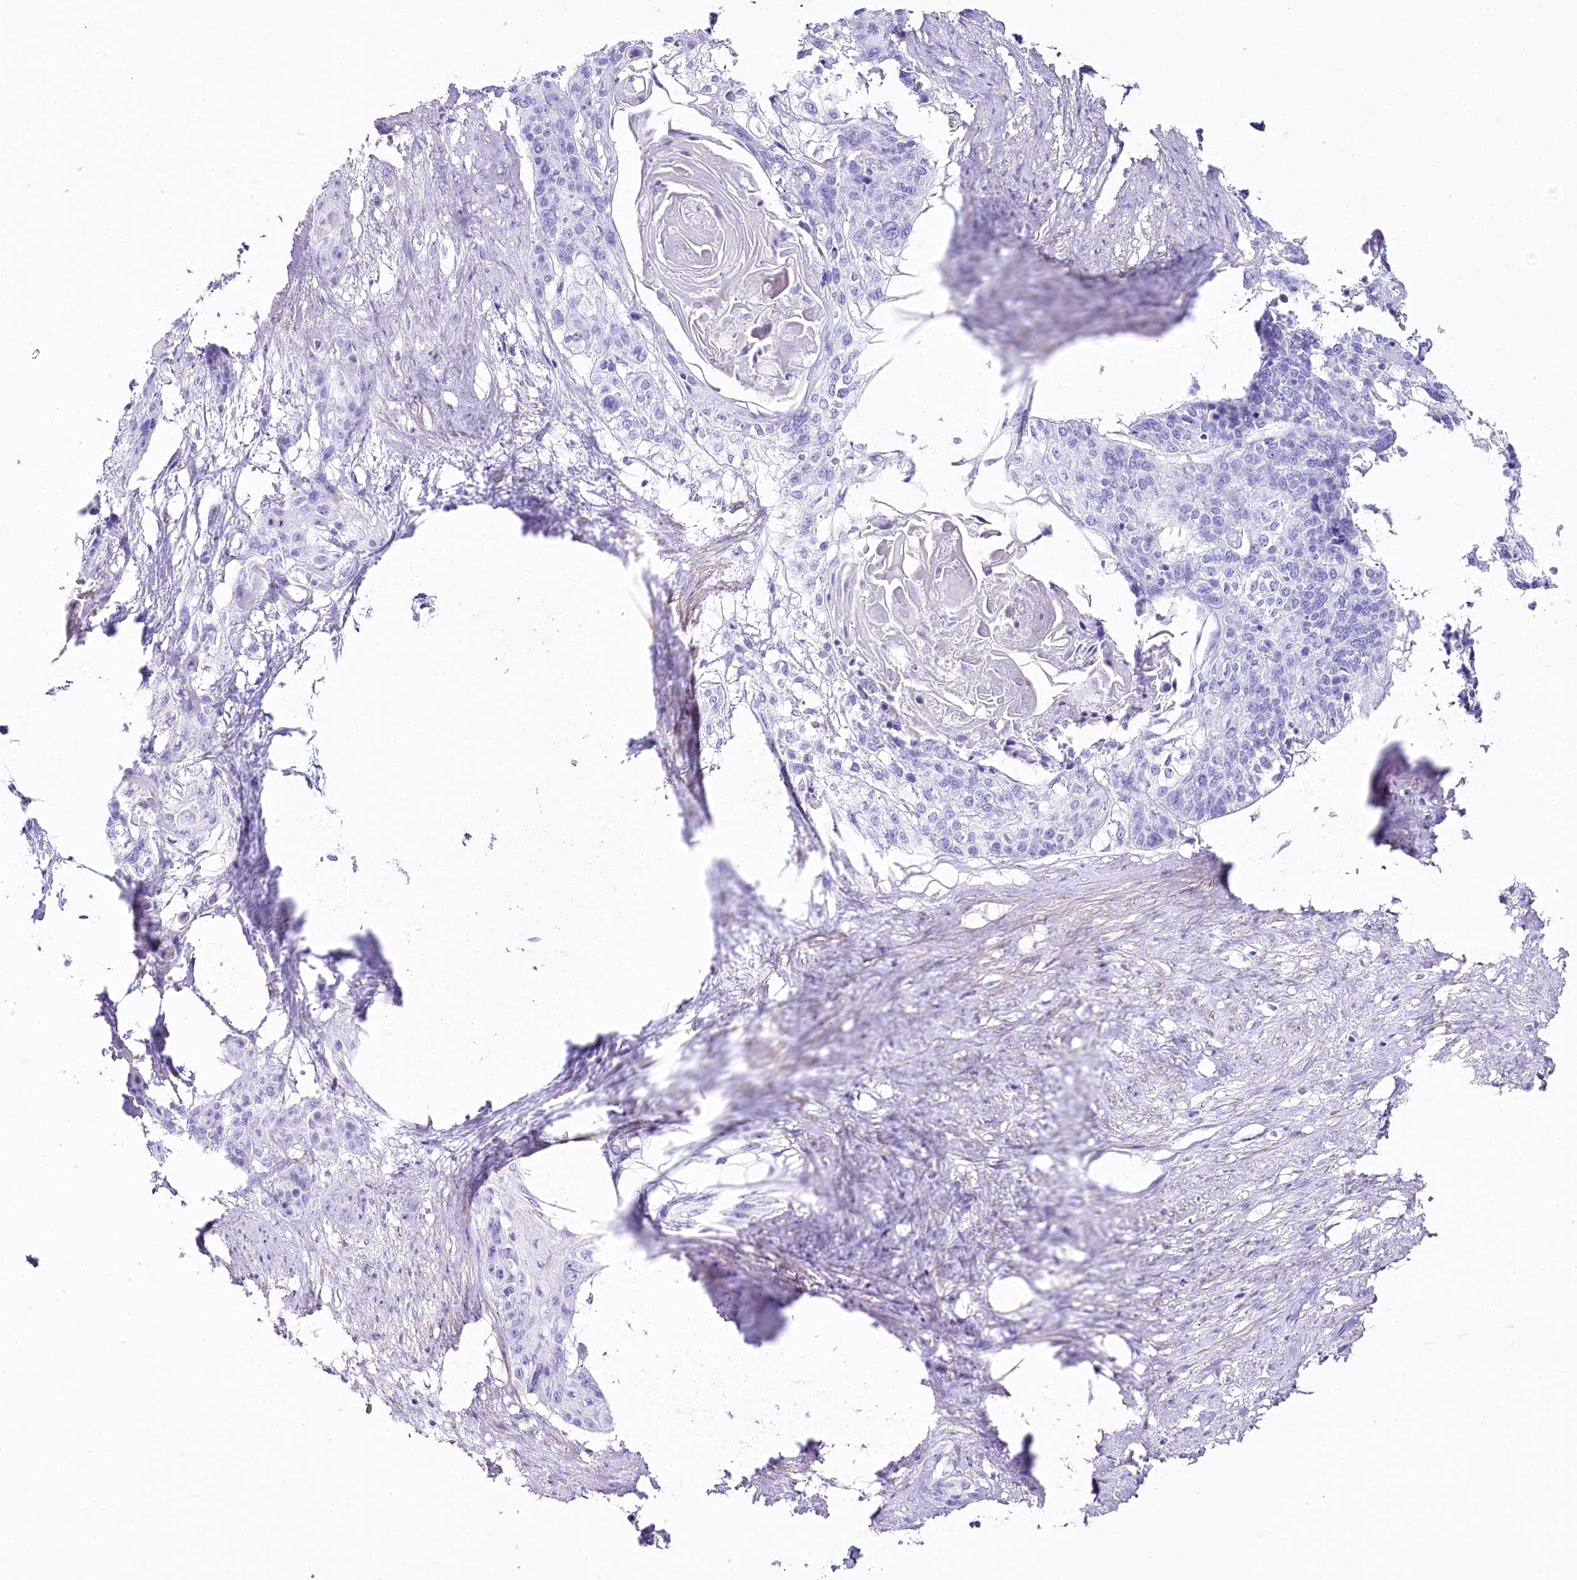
{"staining": {"intensity": "negative", "quantity": "none", "location": "none"}, "tissue": "cervical cancer", "cell_type": "Tumor cells", "image_type": "cancer", "snomed": [{"axis": "morphology", "description": "Squamous cell carcinoma, NOS"}, {"axis": "topography", "description": "Cervix"}], "caption": "Squamous cell carcinoma (cervical) was stained to show a protein in brown. There is no significant positivity in tumor cells.", "gene": "CSN3", "patient": {"sex": "female", "age": 57}}